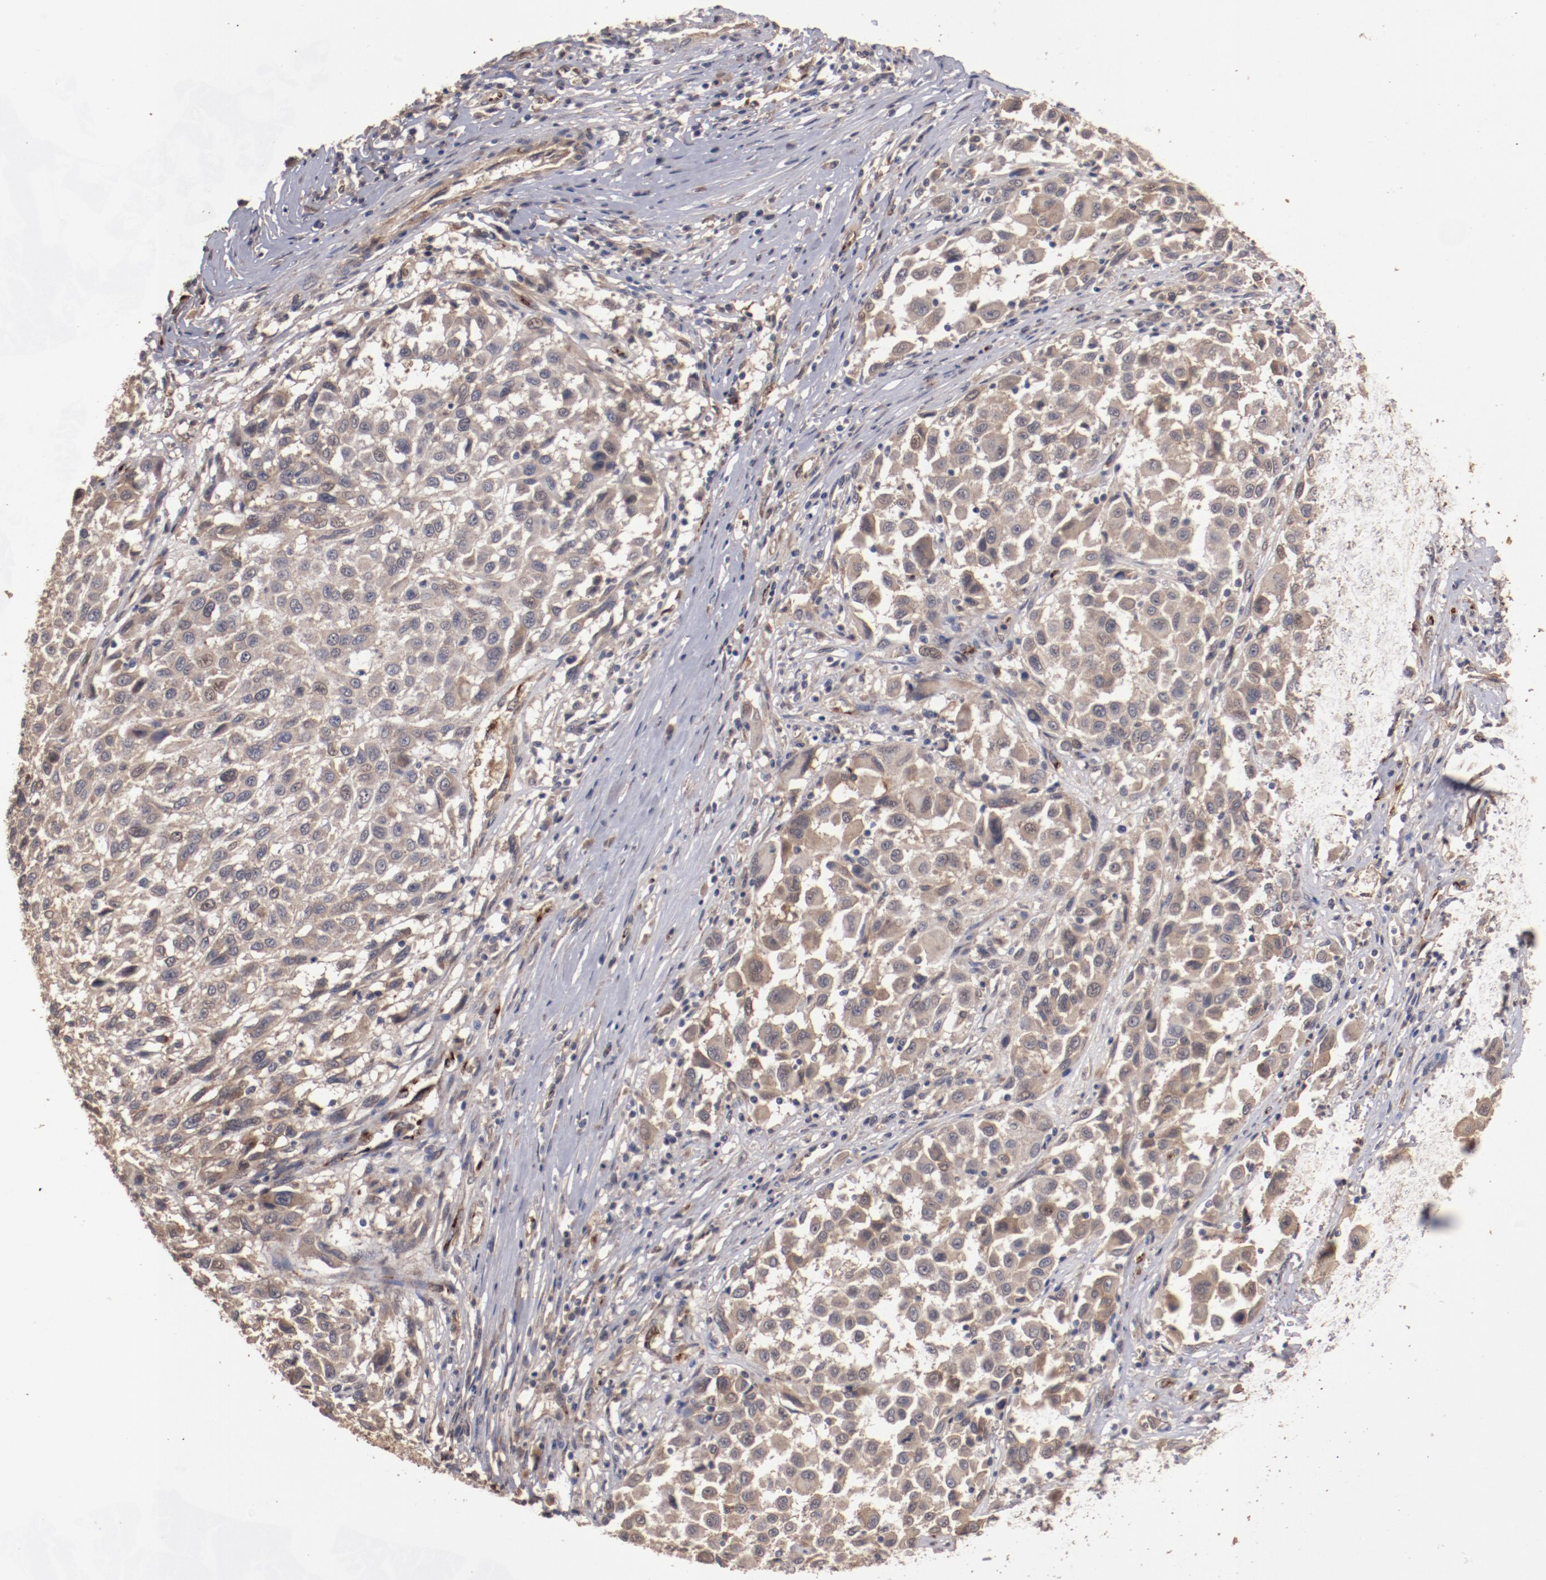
{"staining": {"intensity": "moderate", "quantity": ">75%", "location": "cytoplasmic/membranous"}, "tissue": "melanoma", "cell_type": "Tumor cells", "image_type": "cancer", "snomed": [{"axis": "morphology", "description": "Malignant melanoma, Metastatic site"}, {"axis": "topography", "description": "Lymph node"}], "caption": "Immunohistochemical staining of human melanoma demonstrates medium levels of moderate cytoplasmic/membranous protein staining in approximately >75% of tumor cells.", "gene": "DIPK2B", "patient": {"sex": "male", "age": 61}}